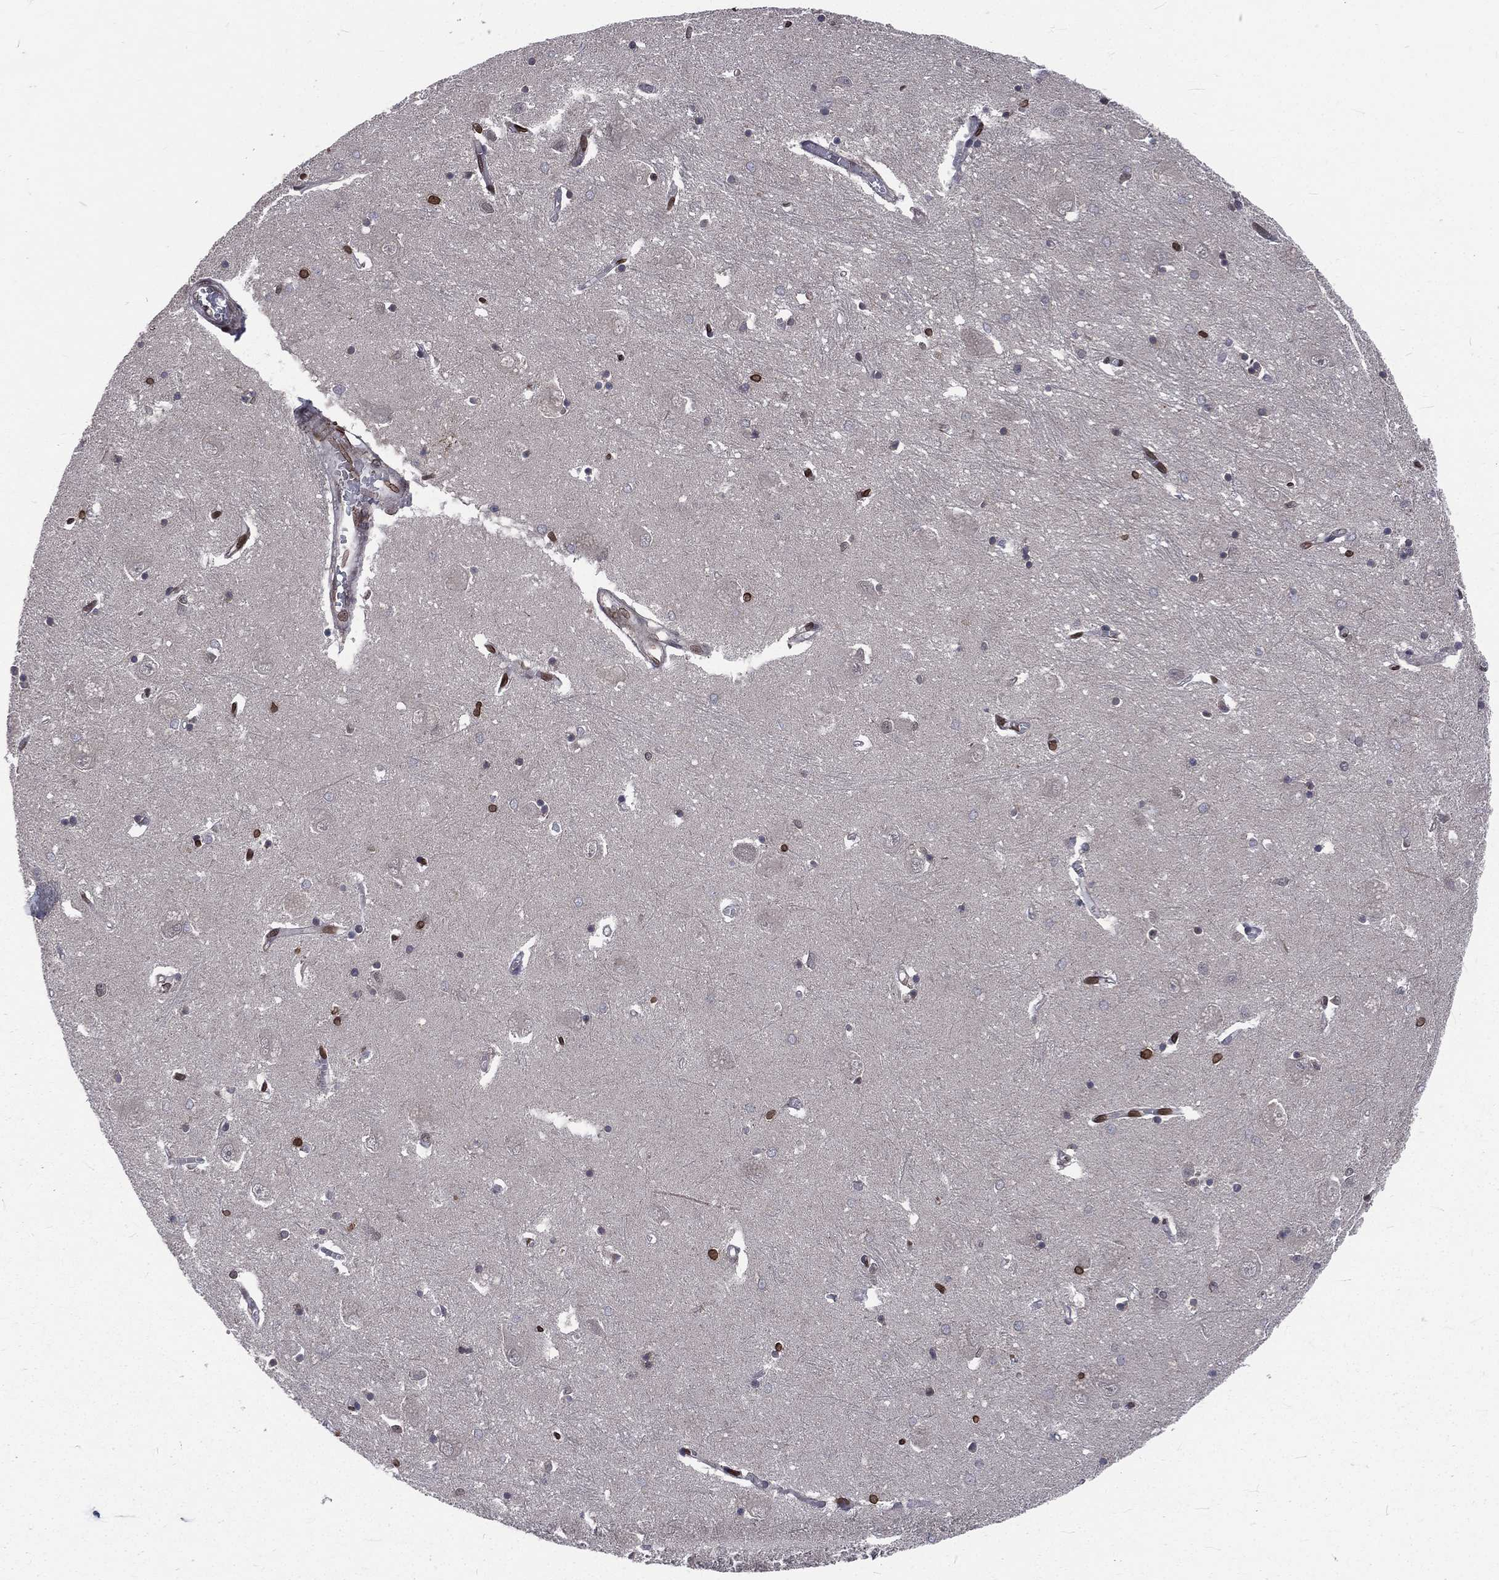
{"staining": {"intensity": "strong", "quantity": "<25%", "location": "nuclear"}, "tissue": "caudate", "cell_type": "Glial cells", "image_type": "normal", "snomed": [{"axis": "morphology", "description": "Normal tissue, NOS"}, {"axis": "topography", "description": "Lateral ventricle wall"}], "caption": "An image showing strong nuclear positivity in about <25% of glial cells in unremarkable caudate, as visualized by brown immunohistochemical staining.", "gene": "LBR", "patient": {"sex": "male", "age": 54}}